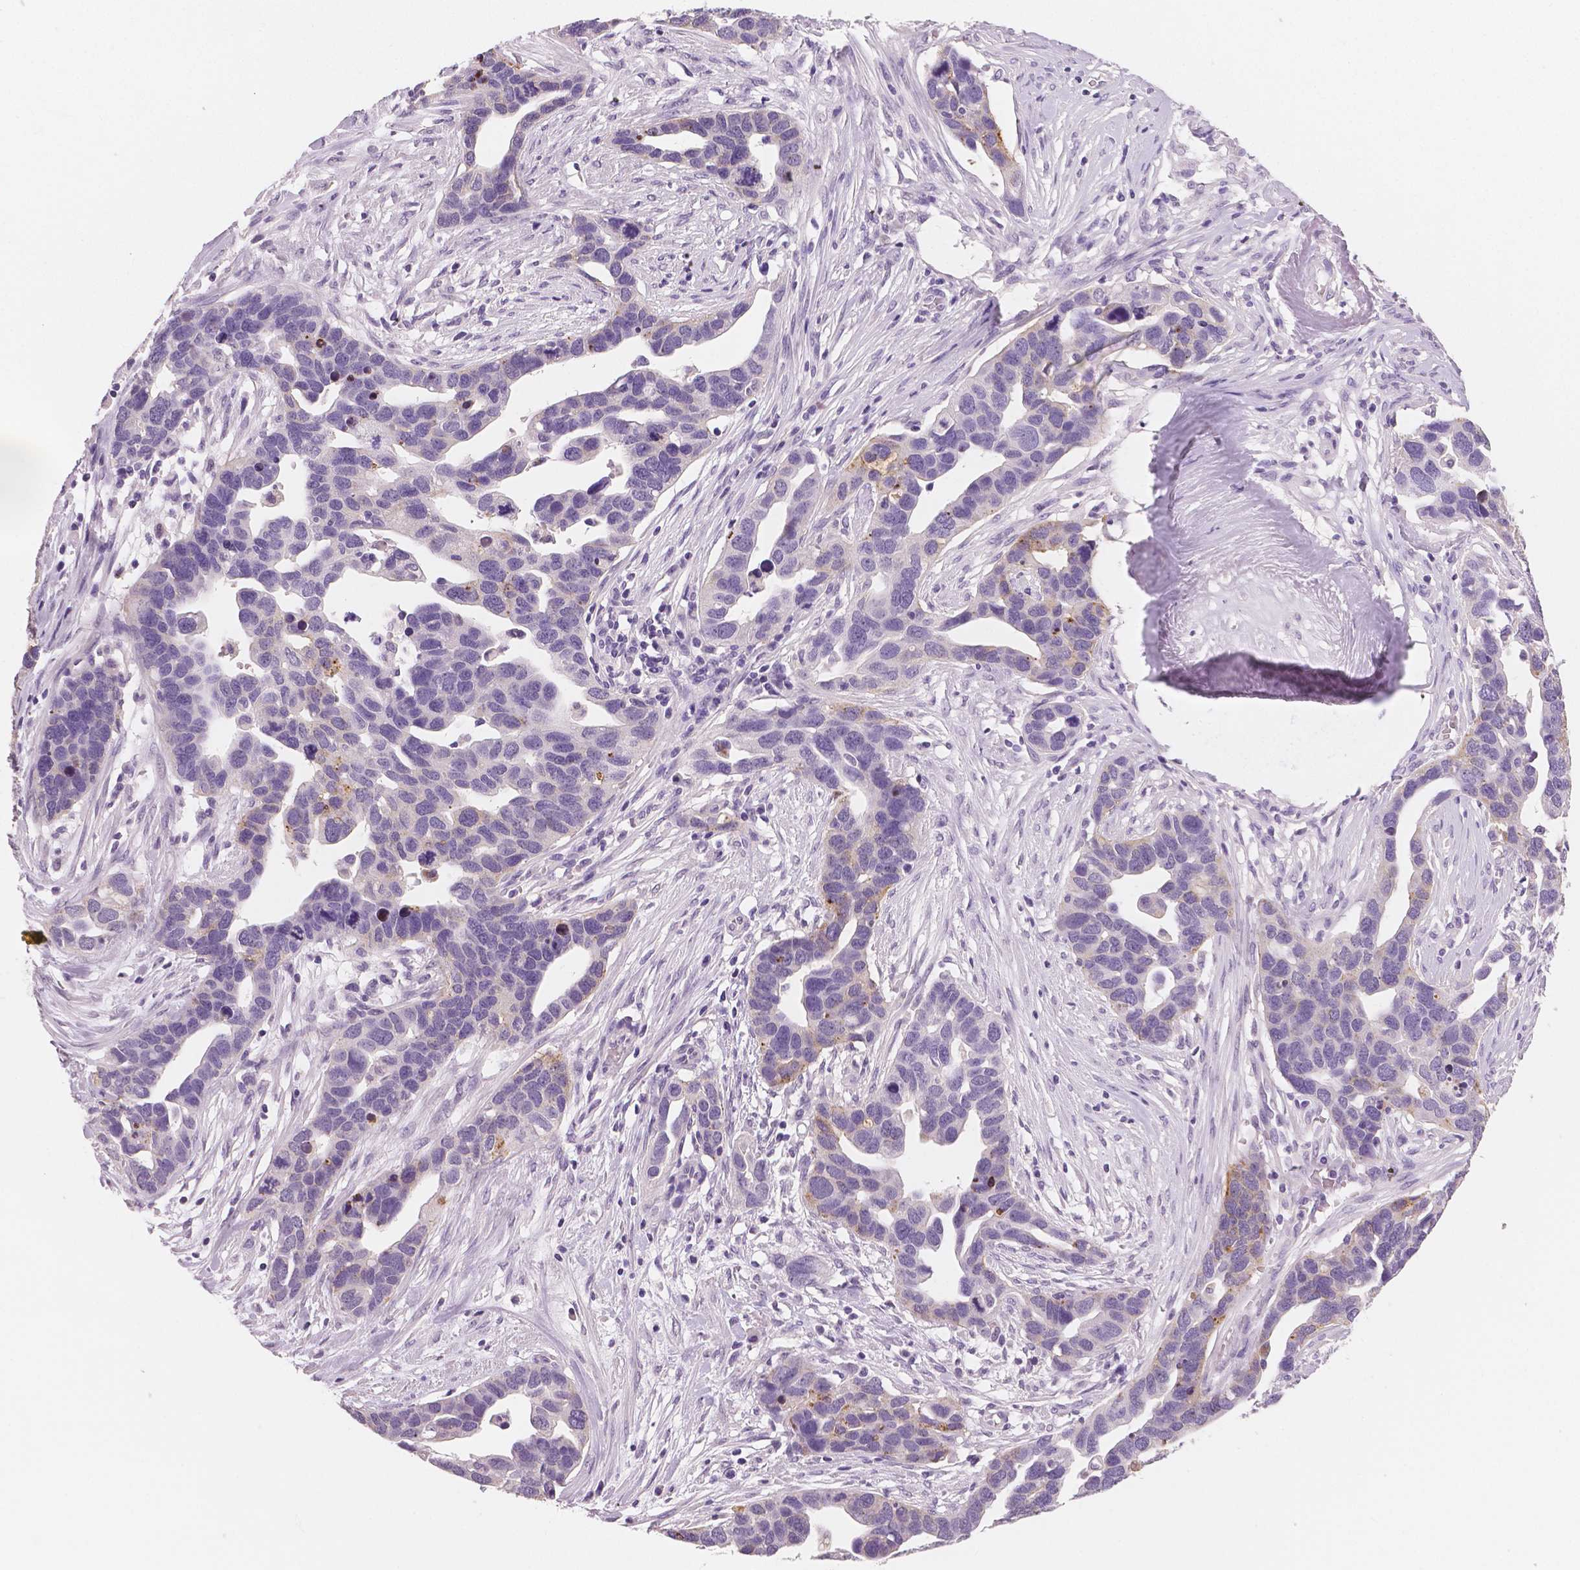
{"staining": {"intensity": "weak", "quantity": "<25%", "location": "cytoplasmic/membranous"}, "tissue": "ovarian cancer", "cell_type": "Tumor cells", "image_type": "cancer", "snomed": [{"axis": "morphology", "description": "Cystadenocarcinoma, serous, NOS"}, {"axis": "topography", "description": "Ovary"}], "caption": "Immunohistochemical staining of ovarian cancer (serous cystadenocarcinoma) demonstrates no significant expression in tumor cells.", "gene": "TSPAN7", "patient": {"sex": "female", "age": 54}}